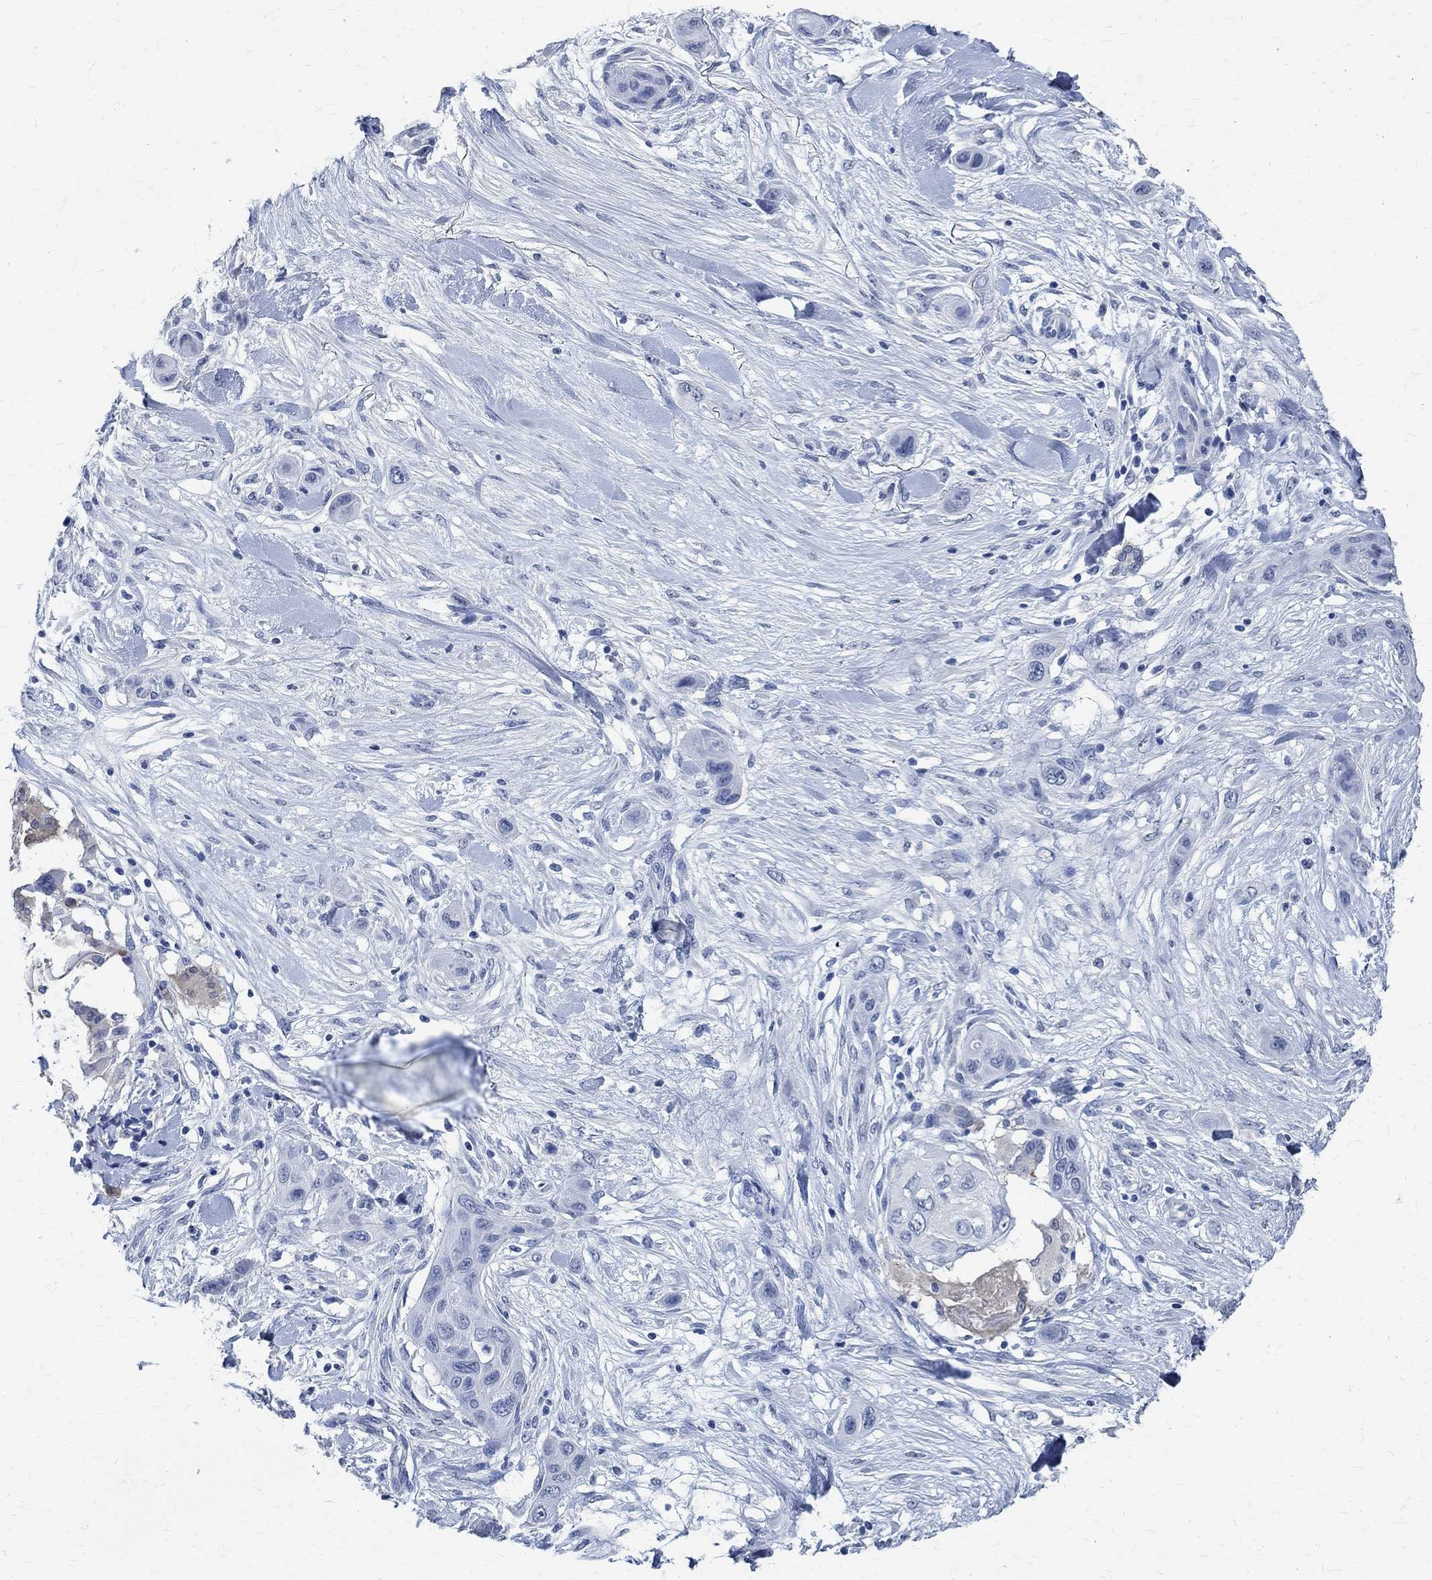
{"staining": {"intensity": "negative", "quantity": "none", "location": "none"}, "tissue": "skin cancer", "cell_type": "Tumor cells", "image_type": "cancer", "snomed": [{"axis": "morphology", "description": "Squamous cell carcinoma, NOS"}, {"axis": "topography", "description": "Skin"}], "caption": "IHC micrograph of neoplastic tissue: skin squamous cell carcinoma stained with DAB exhibits no significant protein positivity in tumor cells. (Immunohistochemistry (ihc), brightfield microscopy, high magnification).", "gene": "TMEM221", "patient": {"sex": "male", "age": 79}}